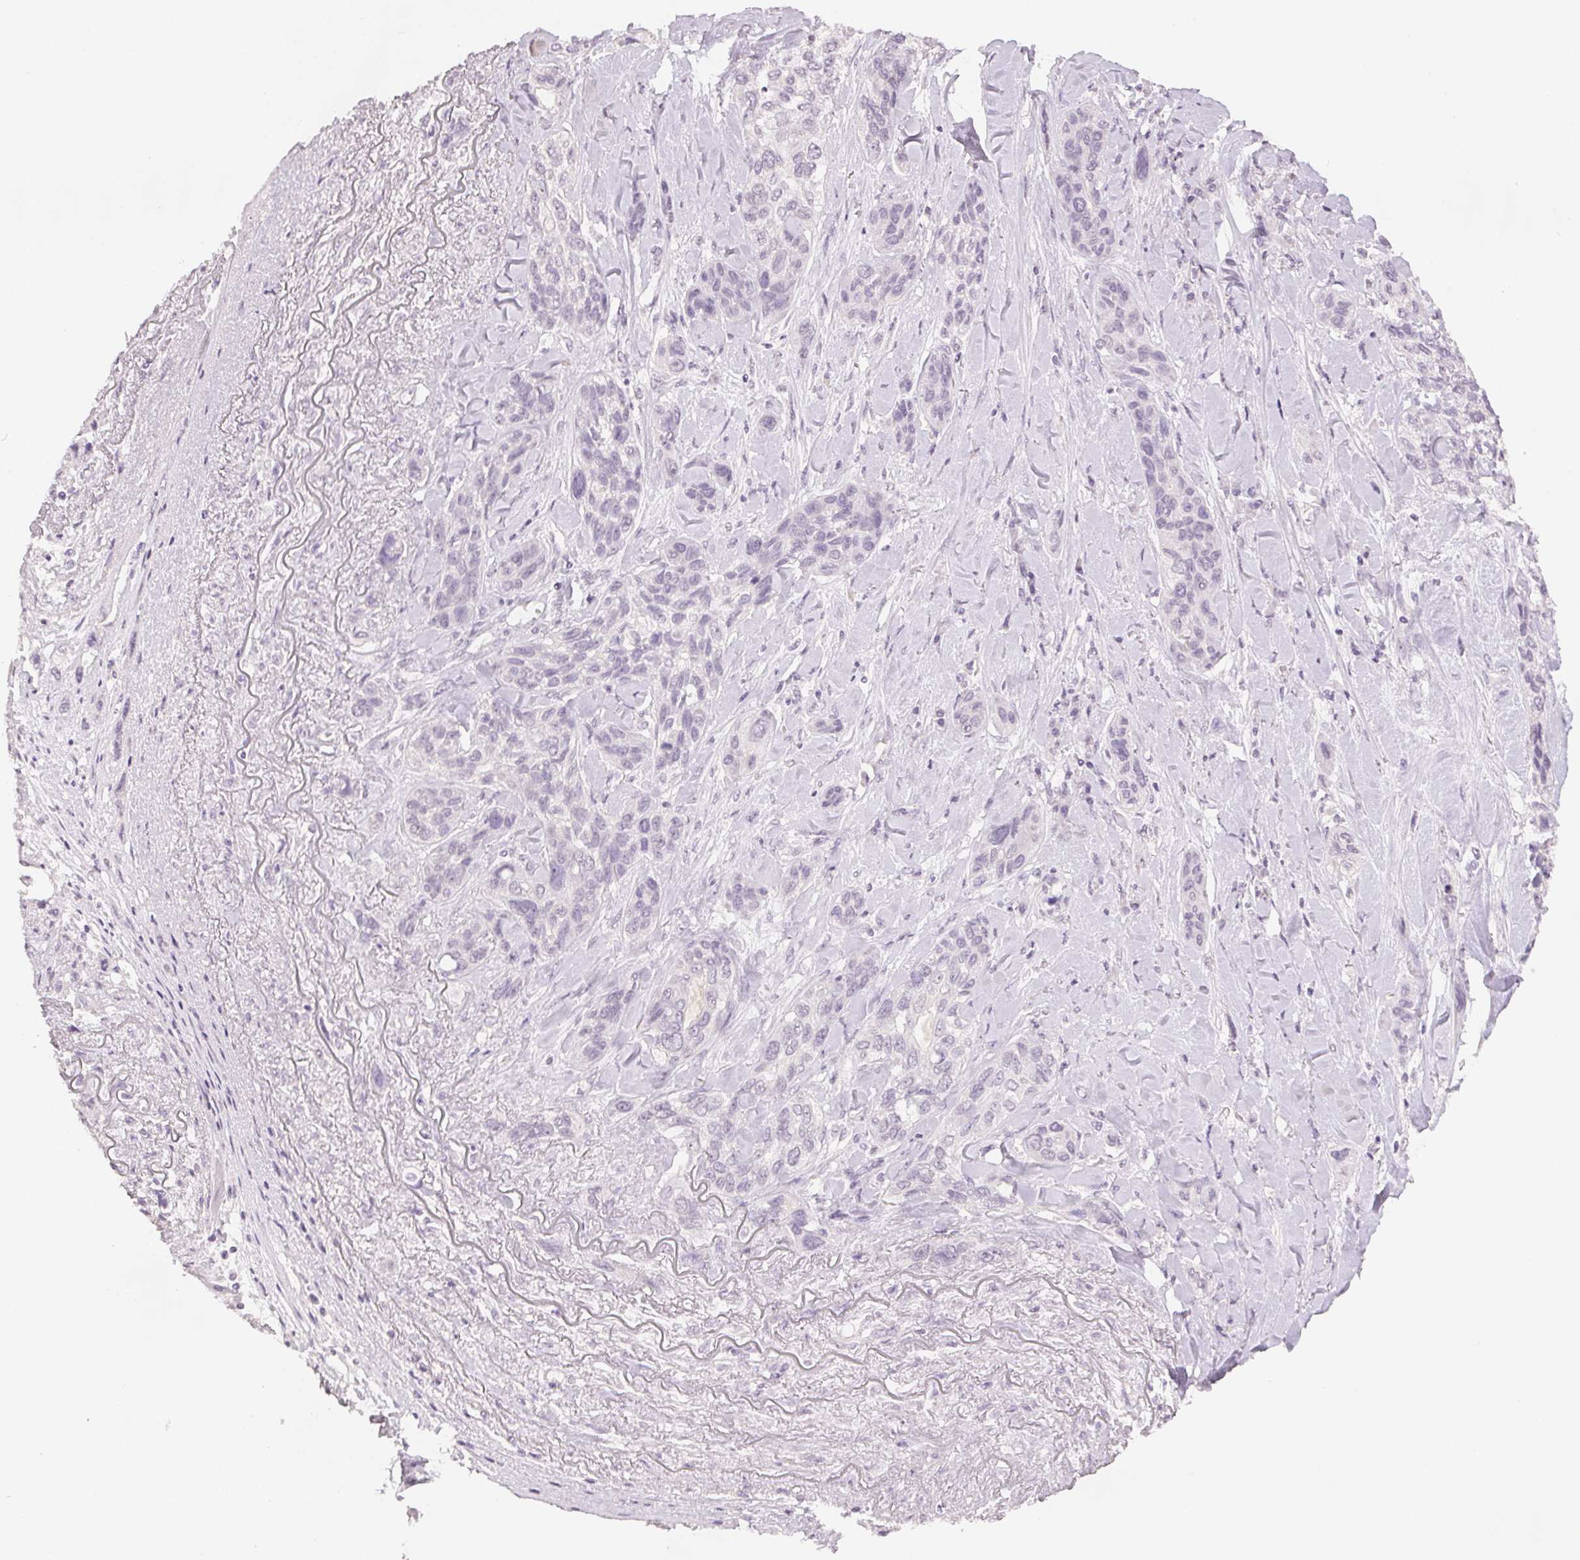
{"staining": {"intensity": "negative", "quantity": "none", "location": "none"}, "tissue": "lung cancer", "cell_type": "Tumor cells", "image_type": "cancer", "snomed": [{"axis": "morphology", "description": "Squamous cell carcinoma, NOS"}, {"axis": "topography", "description": "Lung"}], "caption": "The photomicrograph shows no staining of tumor cells in lung cancer.", "gene": "SCGN", "patient": {"sex": "female", "age": 70}}